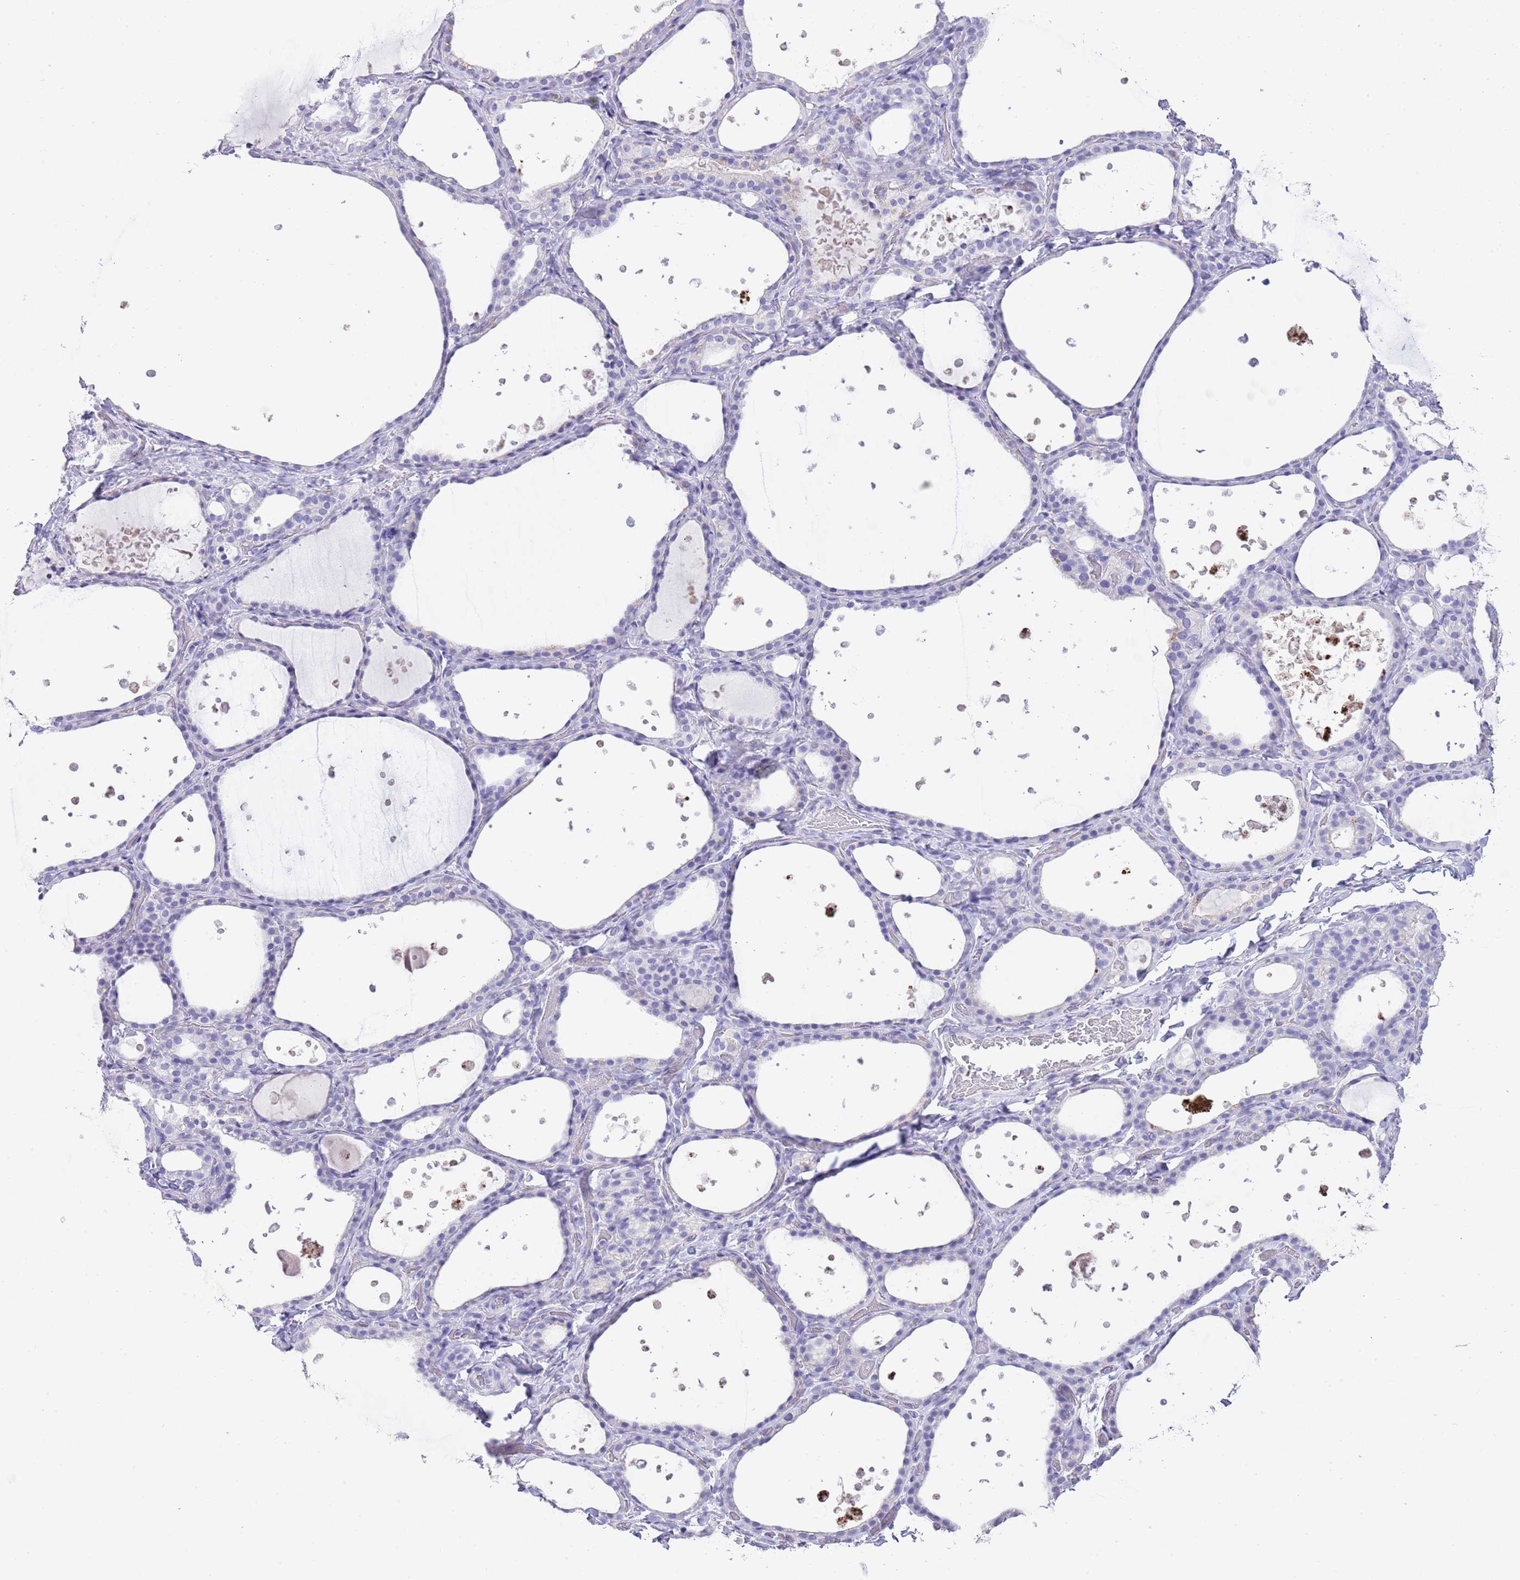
{"staining": {"intensity": "negative", "quantity": "none", "location": "none"}, "tissue": "thyroid gland", "cell_type": "Glandular cells", "image_type": "normal", "snomed": [{"axis": "morphology", "description": "Normal tissue, NOS"}, {"axis": "topography", "description": "Thyroid gland"}], "caption": "Micrograph shows no protein staining in glandular cells of normal thyroid gland.", "gene": "OR2Z1", "patient": {"sex": "female", "age": 44}}